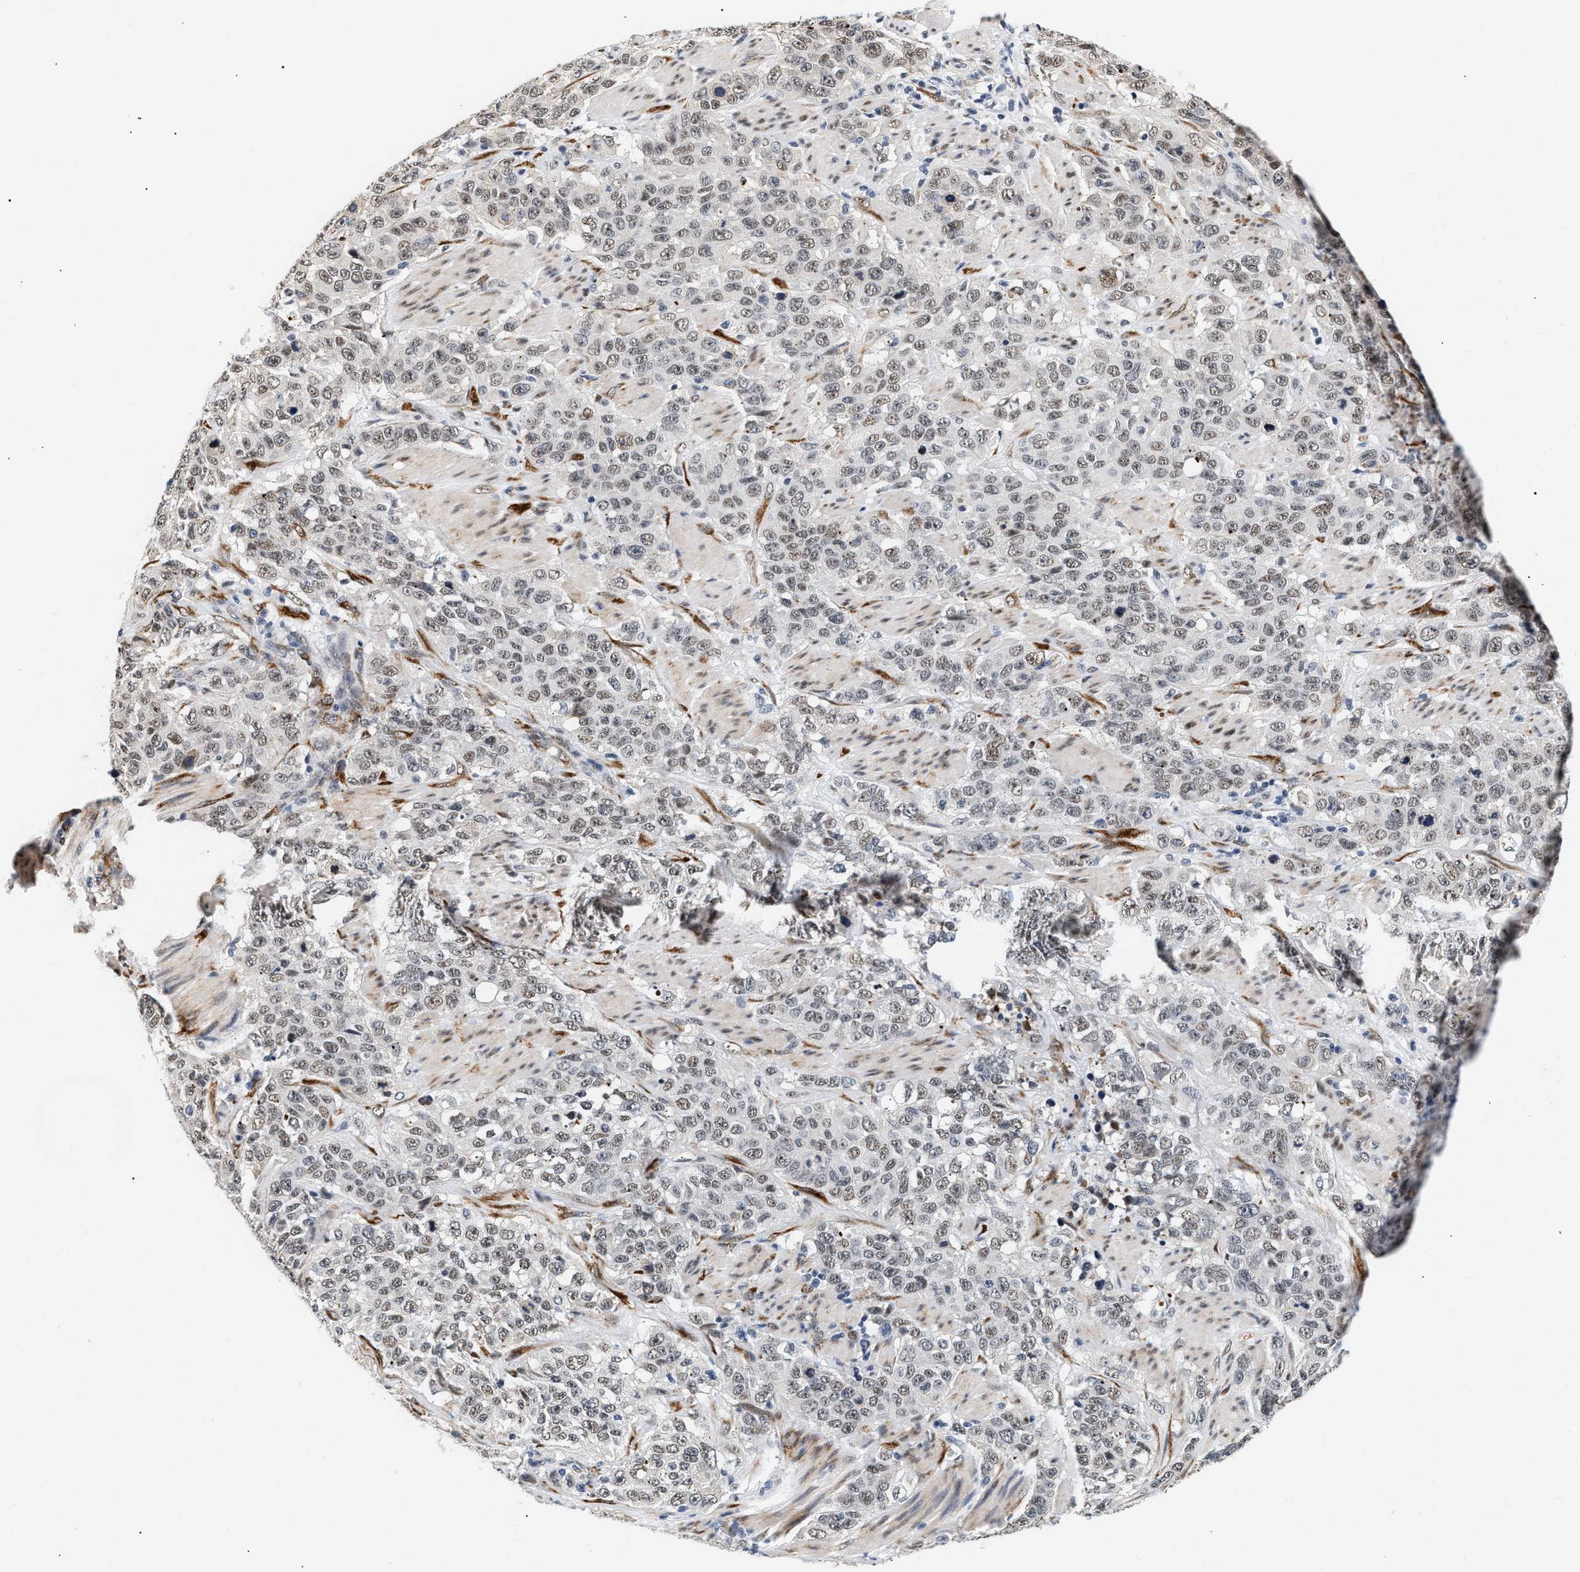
{"staining": {"intensity": "weak", "quantity": "25%-75%", "location": "nuclear"}, "tissue": "stomach cancer", "cell_type": "Tumor cells", "image_type": "cancer", "snomed": [{"axis": "morphology", "description": "Adenocarcinoma, NOS"}, {"axis": "topography", "description": "Stomach"}], "caption": "Immunohistochemical staining of human stomach cancer exhibits low levels of weak nuclear positivity in approximately 25%-75% of tumor cells.", "gene": "THOC1", "patient": {"sex": "male", "age": 48}}